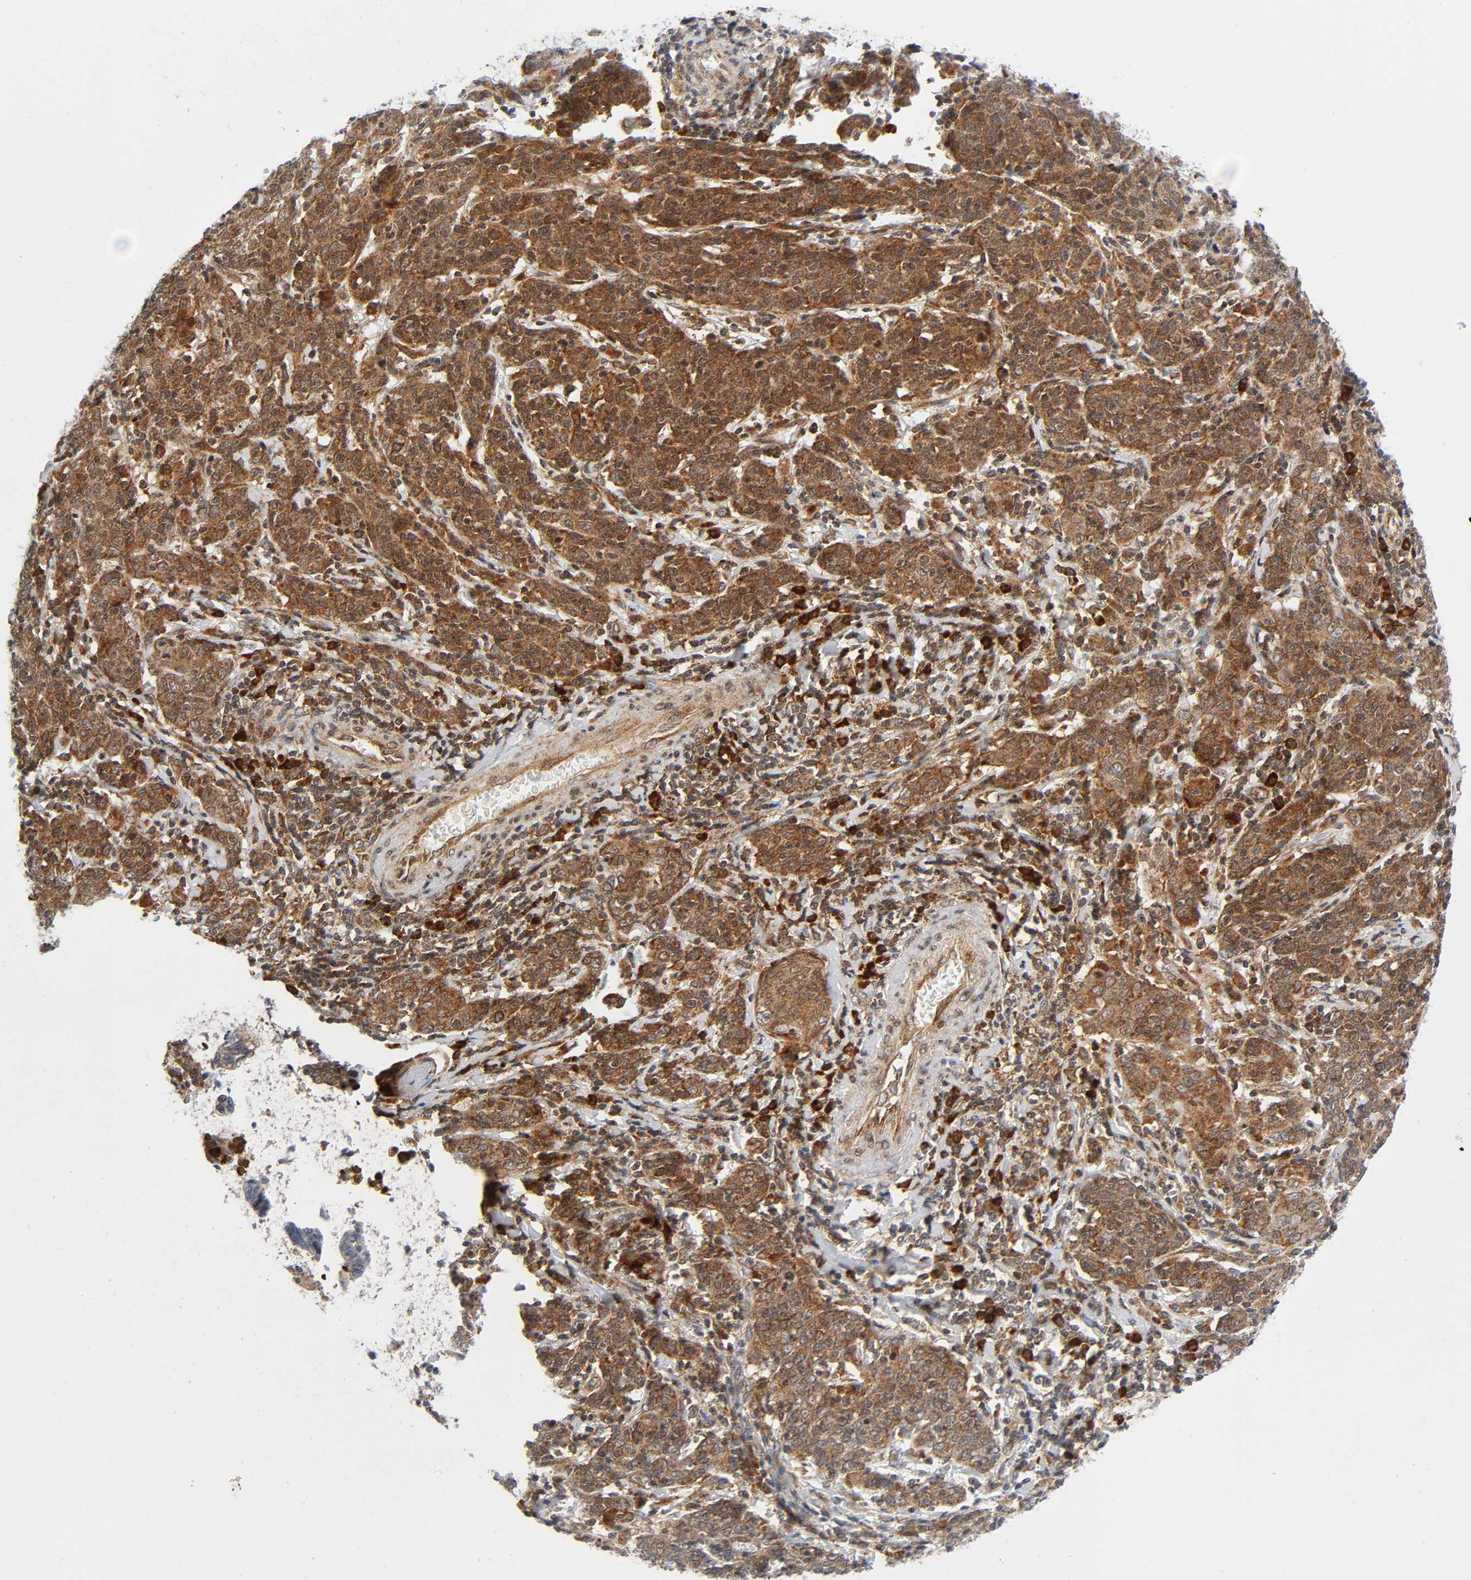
{"staining": {"intensity": "strong", "quantity": ">75%", "location": "cytoplasmic/membranous"}, "tissue": "cervical cancer", "cell_type": "Tumor cells", "image_type": "cancer", "snomed": [{"axis": "morphology", "description": "Normal tissue, NOS"}, {"axis": "morphology", "description": "Squamous cell carcinoma, NOS"}, {"axis": "topography", "description": "Cervix"}], "caption": "Immunohistochemical staining of cervical cancer reveals strong cytoplasmic/membranous protein positivity in approximately >75% of tumor cells.", "gene": "EIF5", "patient": {"sex": "female", "age": 67}}